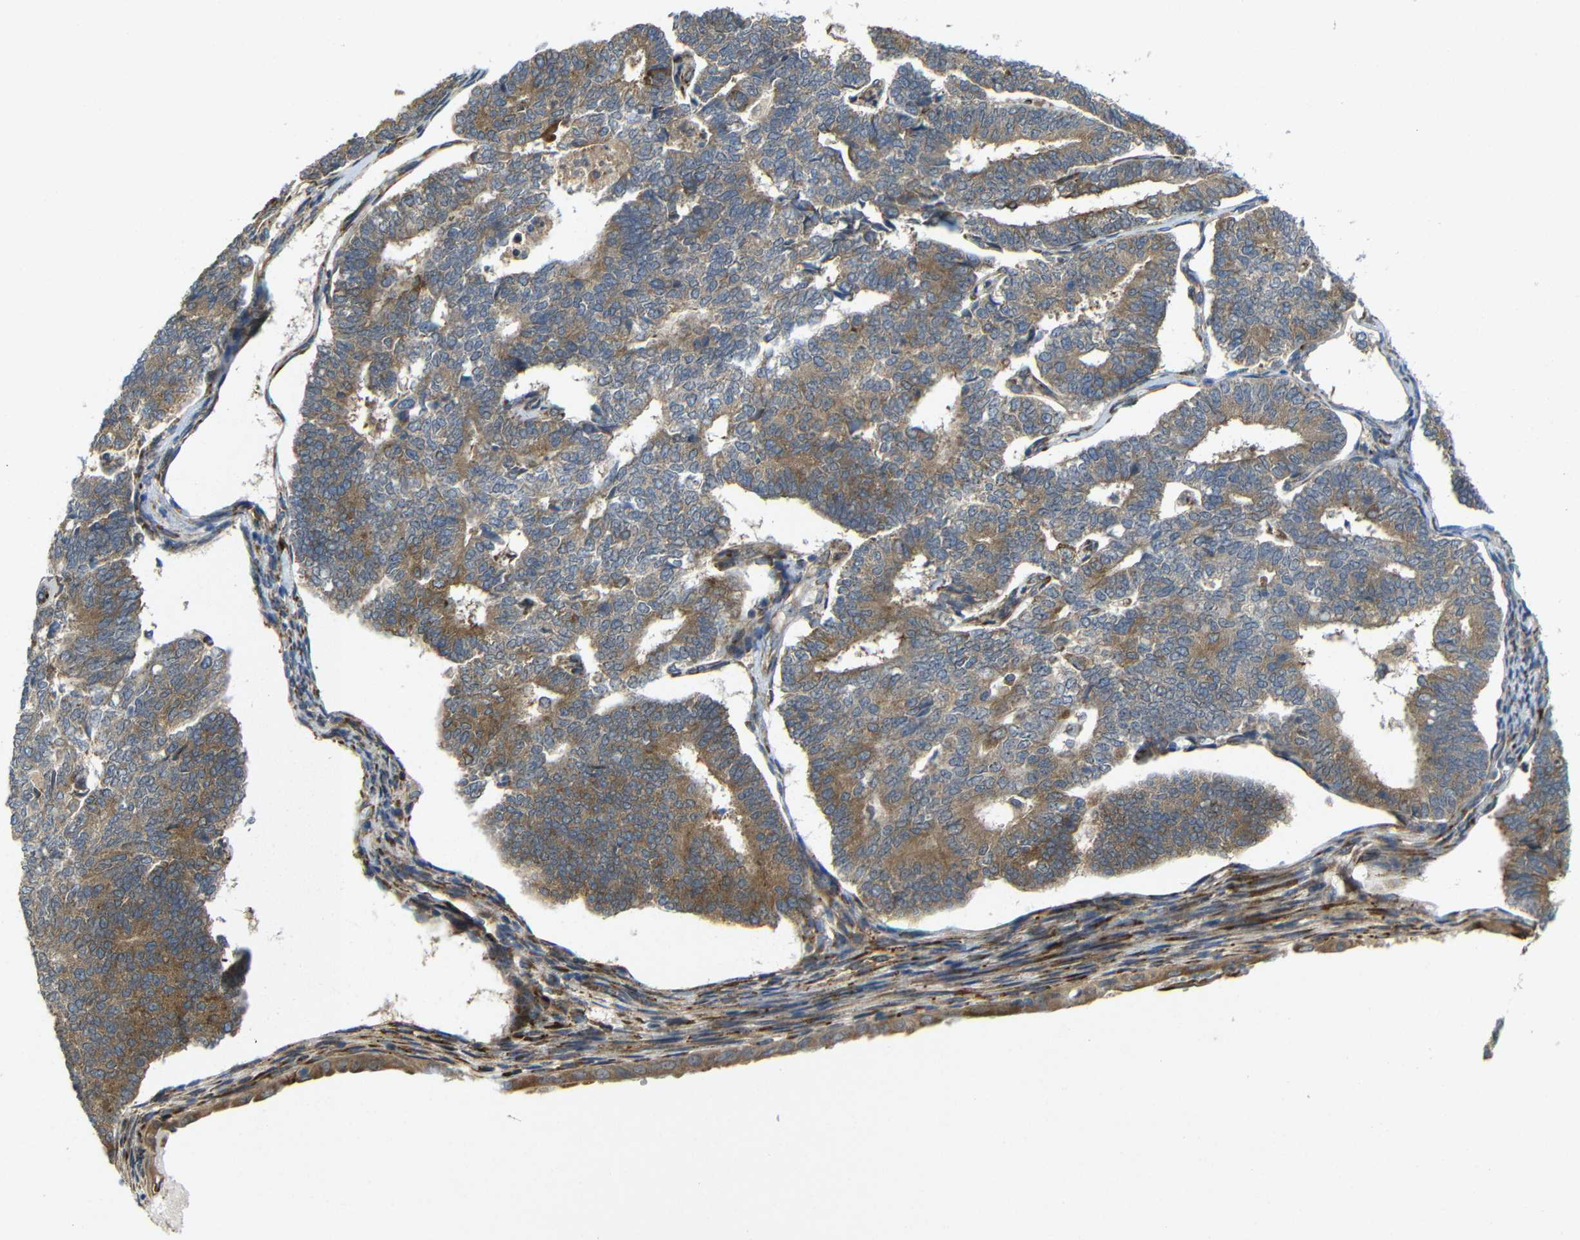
{"staining": {"intensity": "moderate", "quantity": ">75%", "location": "cytoplasmic/membranous"}, "tissue": "endometrial cancer", "cell_type": "Tumor cells", "image_type": "cancer", "snomed": [{"axis": "morphology", "description": "Adenocarcinoma, NOS"}, {"axis": "topography", "description": "Endometrium"}], "caption": "Immunohistochemical staining of human endometrial cancer exhibits medium levels of moderate cytoplasmic/membranous staining in about >75% of tumor cells.", "gene": "P3H2", "patient": {"sex": "female", "age": 70}}